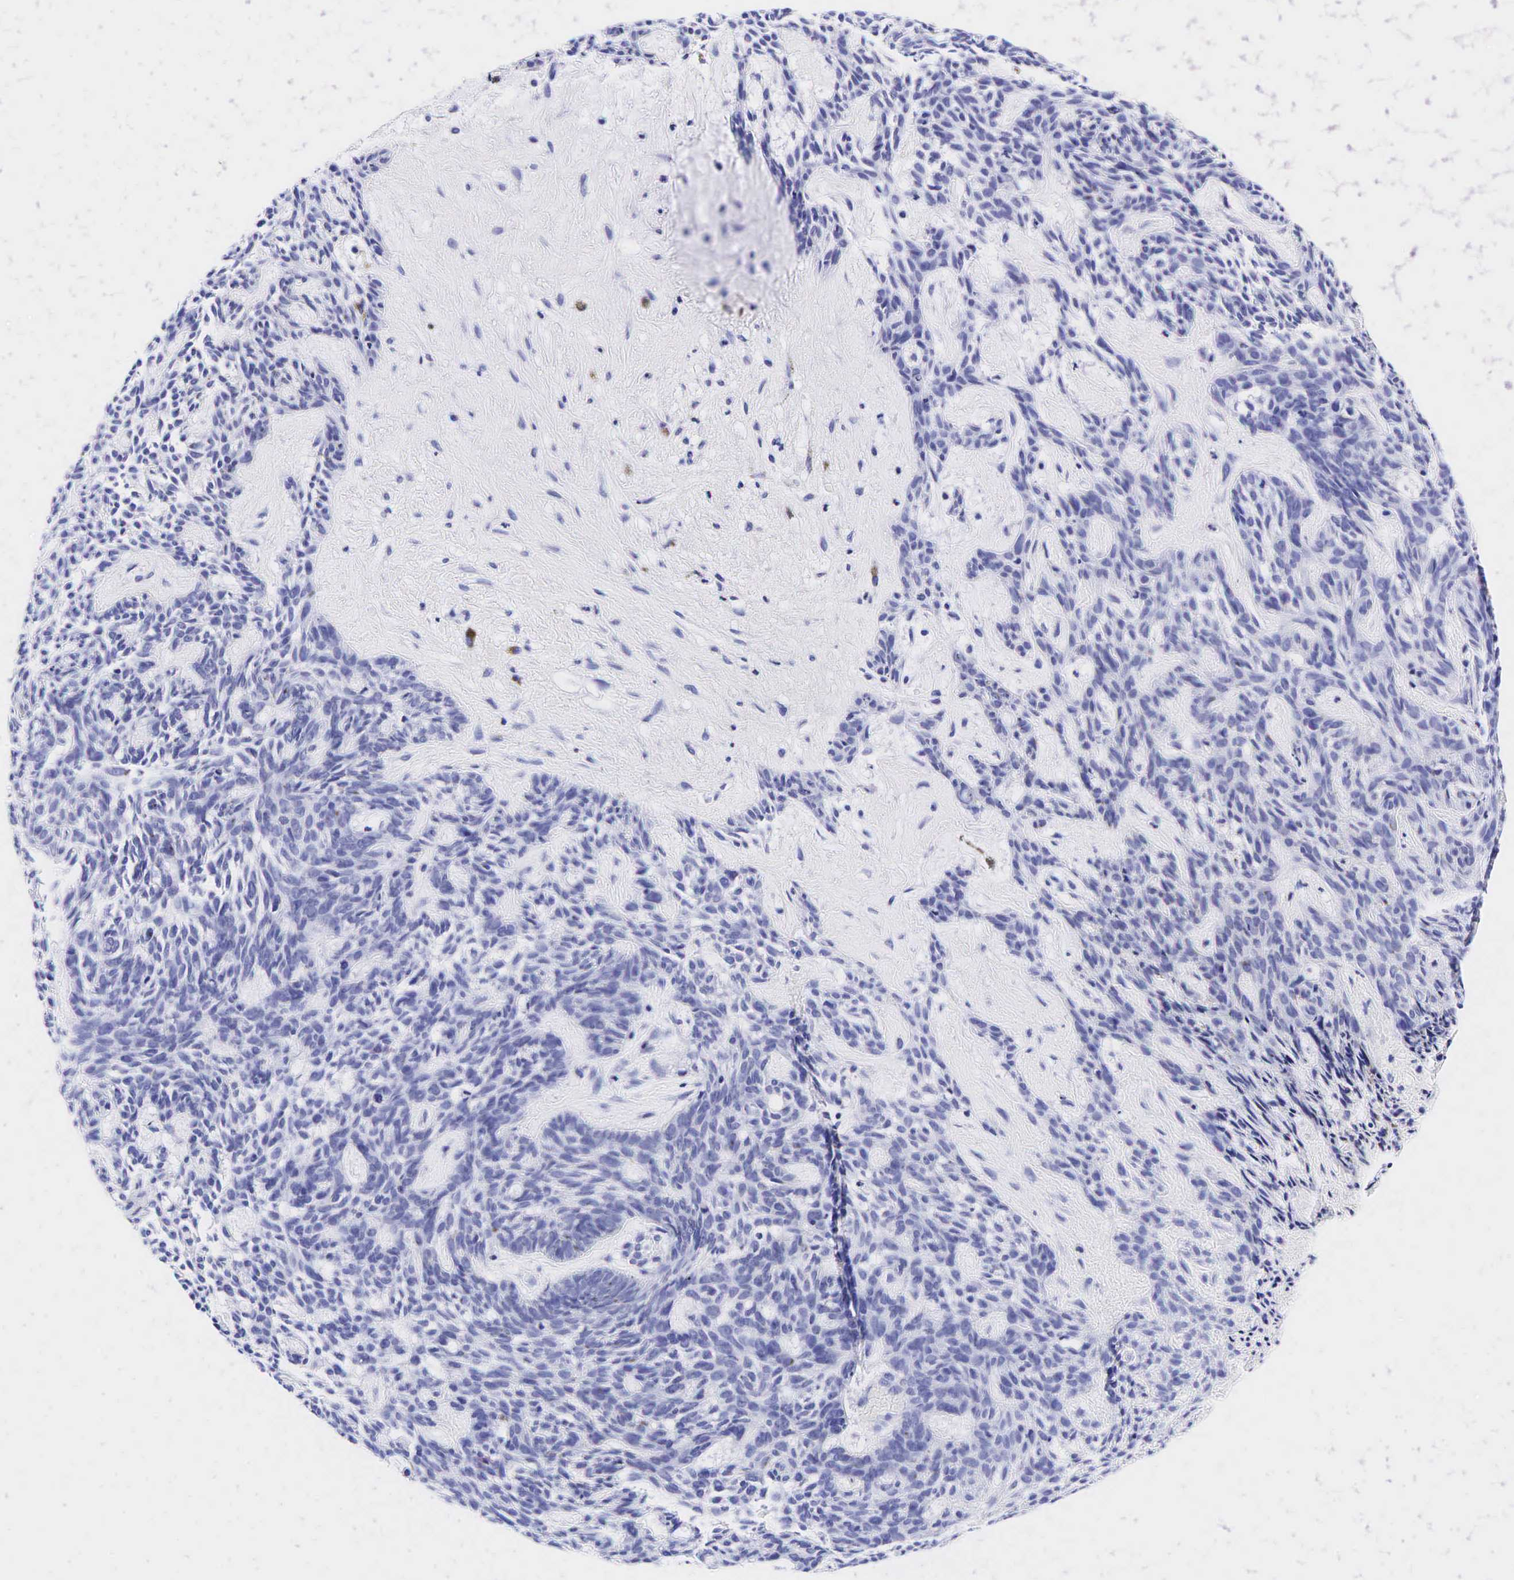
{"staining": {"intensity": "negative", "quantity": "none", "location": "none"}, "tissue": "skin cancer", "cell_type": "Tumor cells", "image_type": "cancer", "snomed": [{"axis": "morphology", "description": "Basal cell carcinoma"}, {"axis": "topography", "description": "Skin"}], "caption": "This is an IHC histopathology image of skin basal cell carcinoma. There is no expression in tumor cells.", "gene": "GAST", "patient": {"sex": "male", "age": 58}}